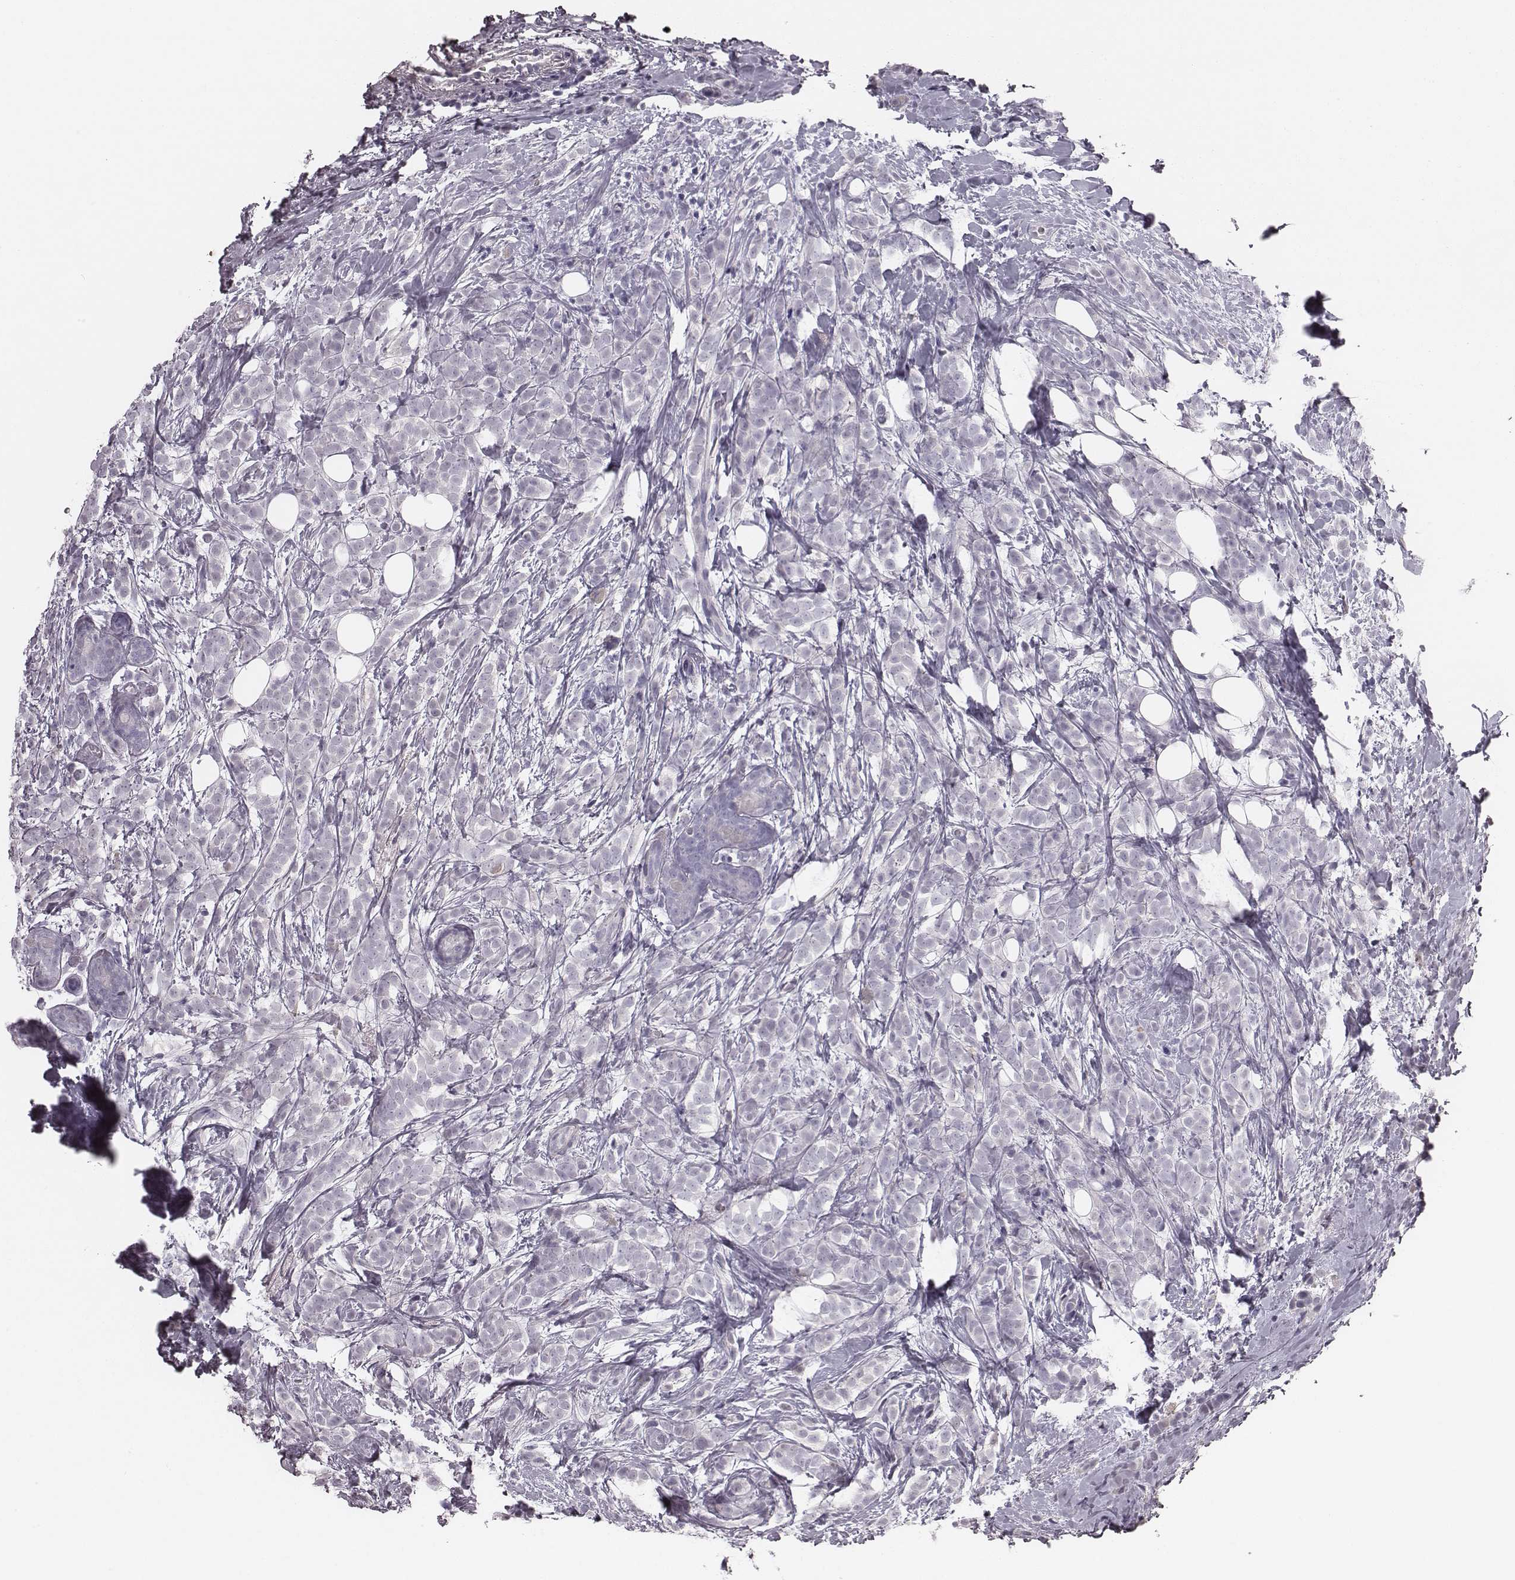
{"staining": {"intensity": "negative", "quantity": "none", "location": "none"}, "tissue": "breast cancer", "cell_type": "Tumor cells", "image_type": "cancer", "snomed": [{"axis": "morphology", "description": "Lobular carcinoma"}, {"axis": "topography", "description": "Breast"}], "caption": "High power microscopy histopathology image of an IHC micrograph of breast lobular carcinoma, revealing no significant expression in tumor cells.", "gene": "CRISP1", "patient": {"sex": "female", "age": 49}}